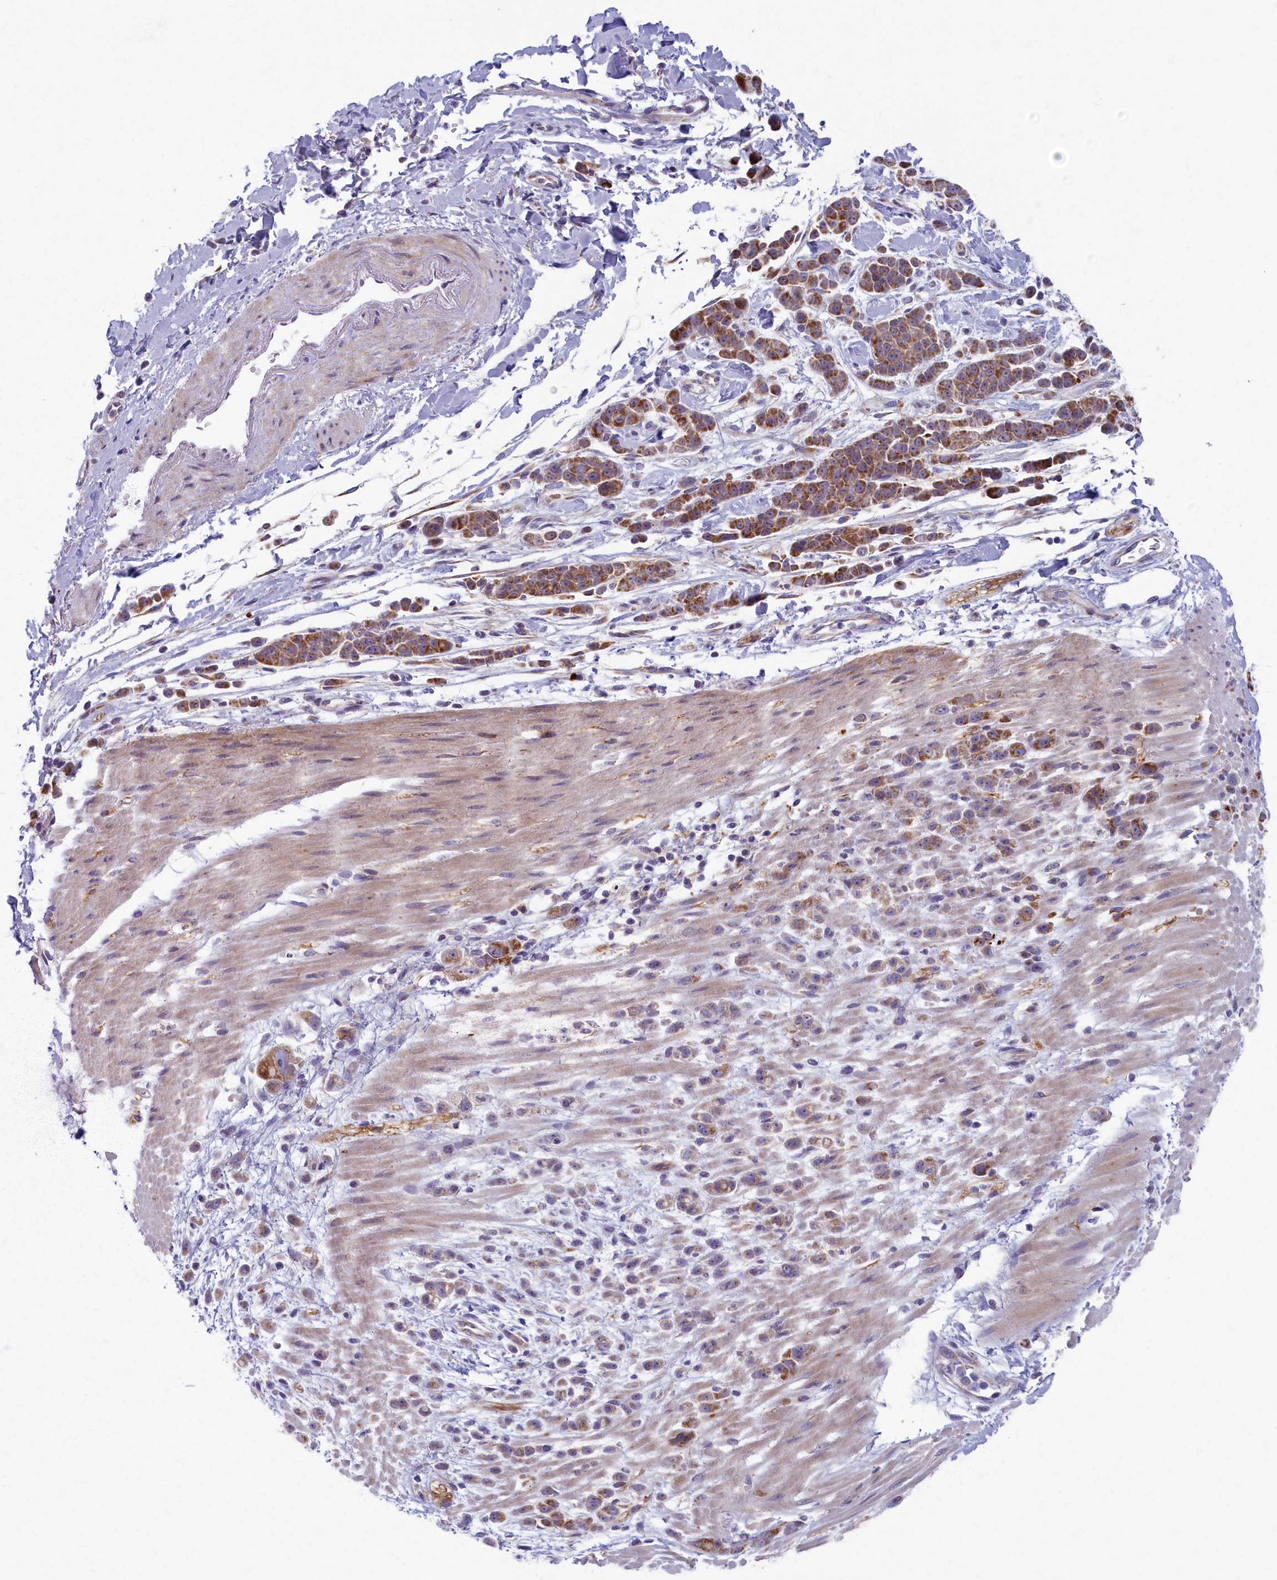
{"staining": {"intensity": "moderate", "quantity": ">75%", "location": "cytoplasmic/membranous"}, "tissue": "pancreatic cancer", "cell_type": "Tumor cells", "image_type": "cancer", "snomed": [{"axis": "morphology", "description": "Normal tissue, NOS"}, {"axis": "morphology", "description": "Adenocarcinoma, NOS"}, {"axis": "topography", "description": "Pancreas"}], "caption": "Brown immunohistochemical staining in human pancreatic cancer (adenocarcinoma) reveals moderate cytoplasmic/membranous expression in about >75% of tumor cells. The staining was performed using DAB to visualize the protein expression in brown, while the nuclei were stained in blue with hematoxylin (Magnification: 20x).", "gene": "MRPS25", "patient": {"sex": "female", "age": 64}}